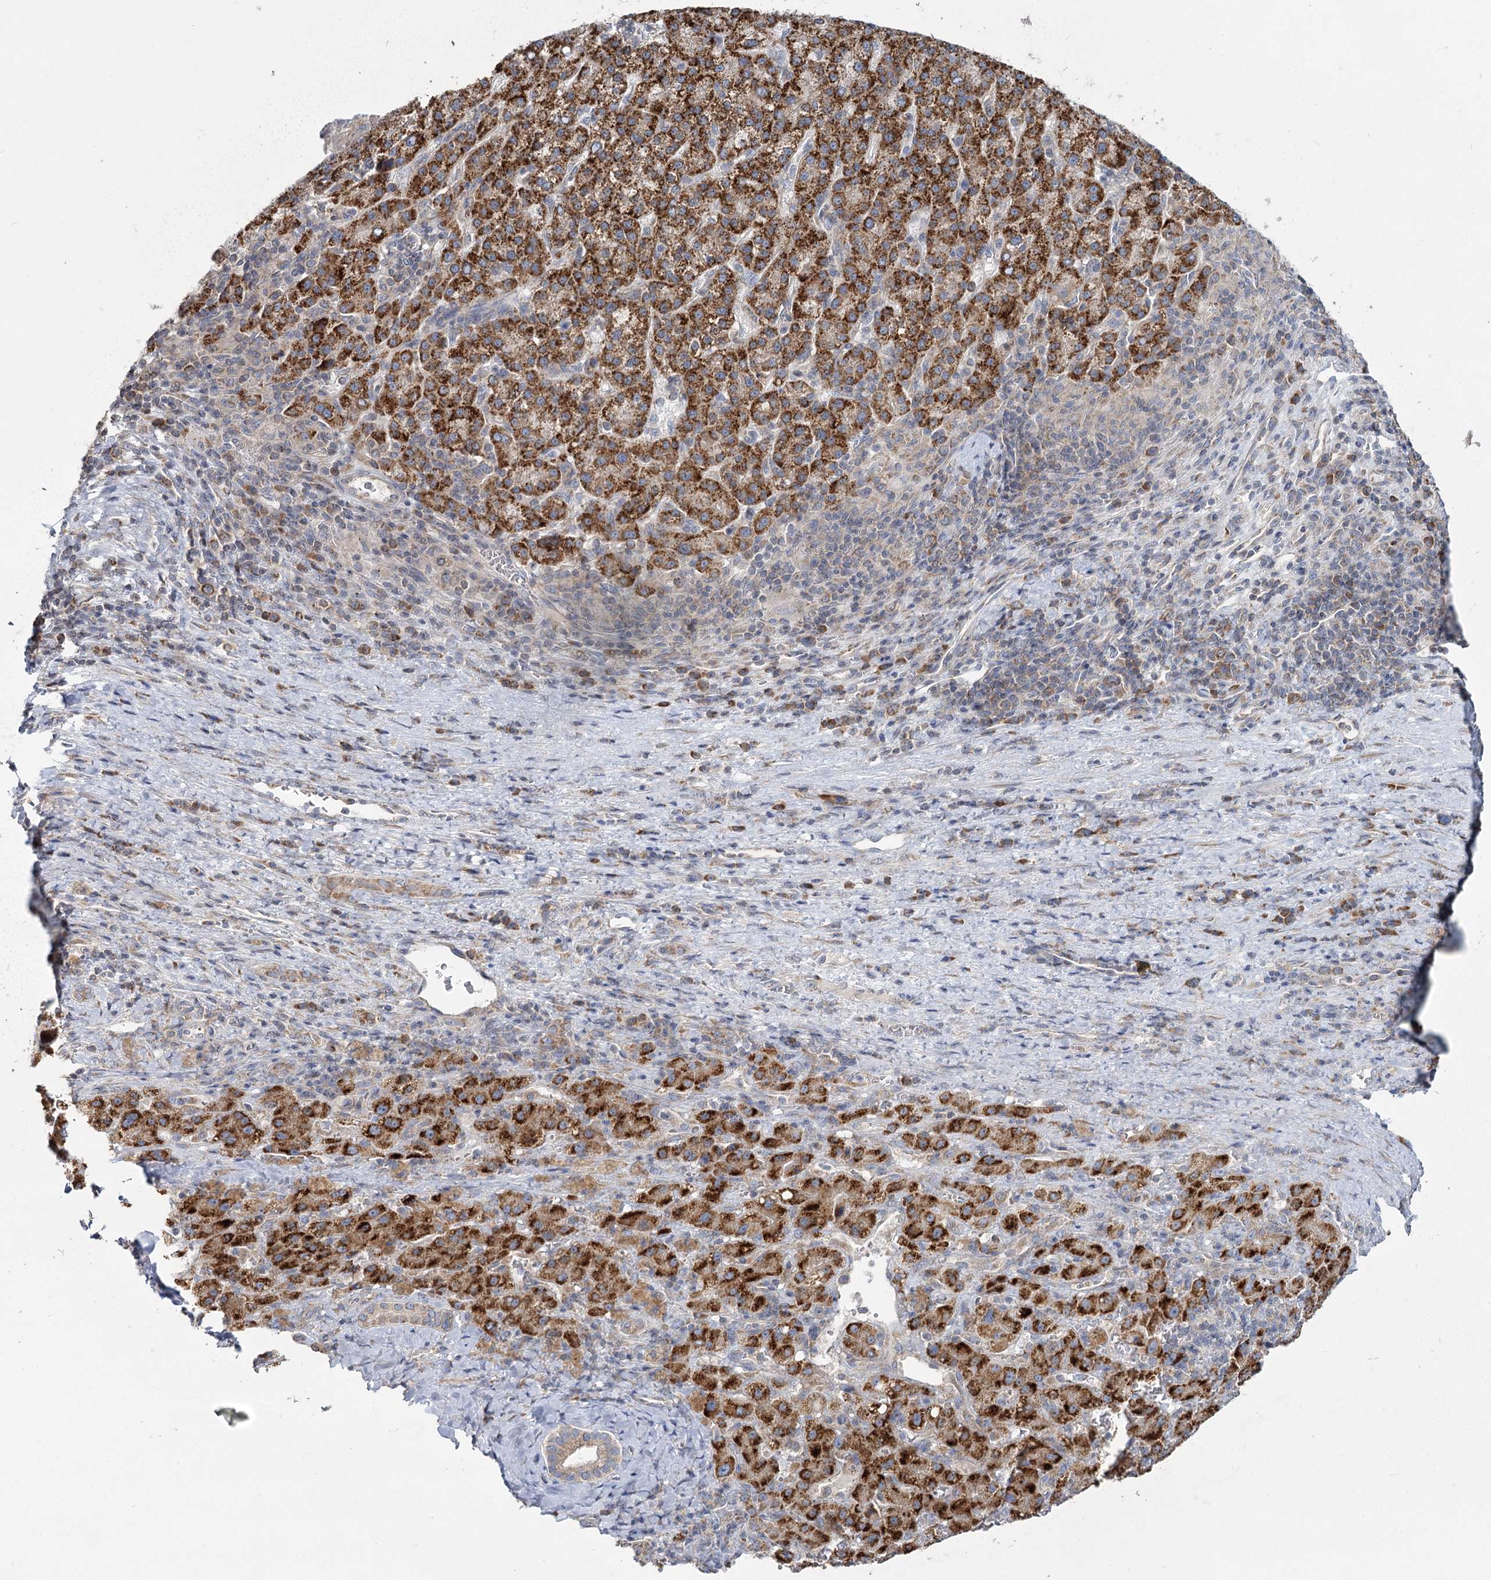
{"staining": {"intensity": "strong", "quantity": ">75%", "location": "cytoplasmic/membranous"}, "tissue": "liver cancer", "cell_type": "Tumor cells", "image_type": "cancer", "snomed": [{"axis": "morphology", "description": "Carcinoma, Hepatocellular, NOS"}, {"axis": "topography", "description": "Liver"}], "caption": "Protein expression analysis of liver cancer reveals strong cytoplasmic/membranous staining in about >75% of tumor cells.", "gene": "ACOX2", "patient": {"sex": "female", "age": 58}}